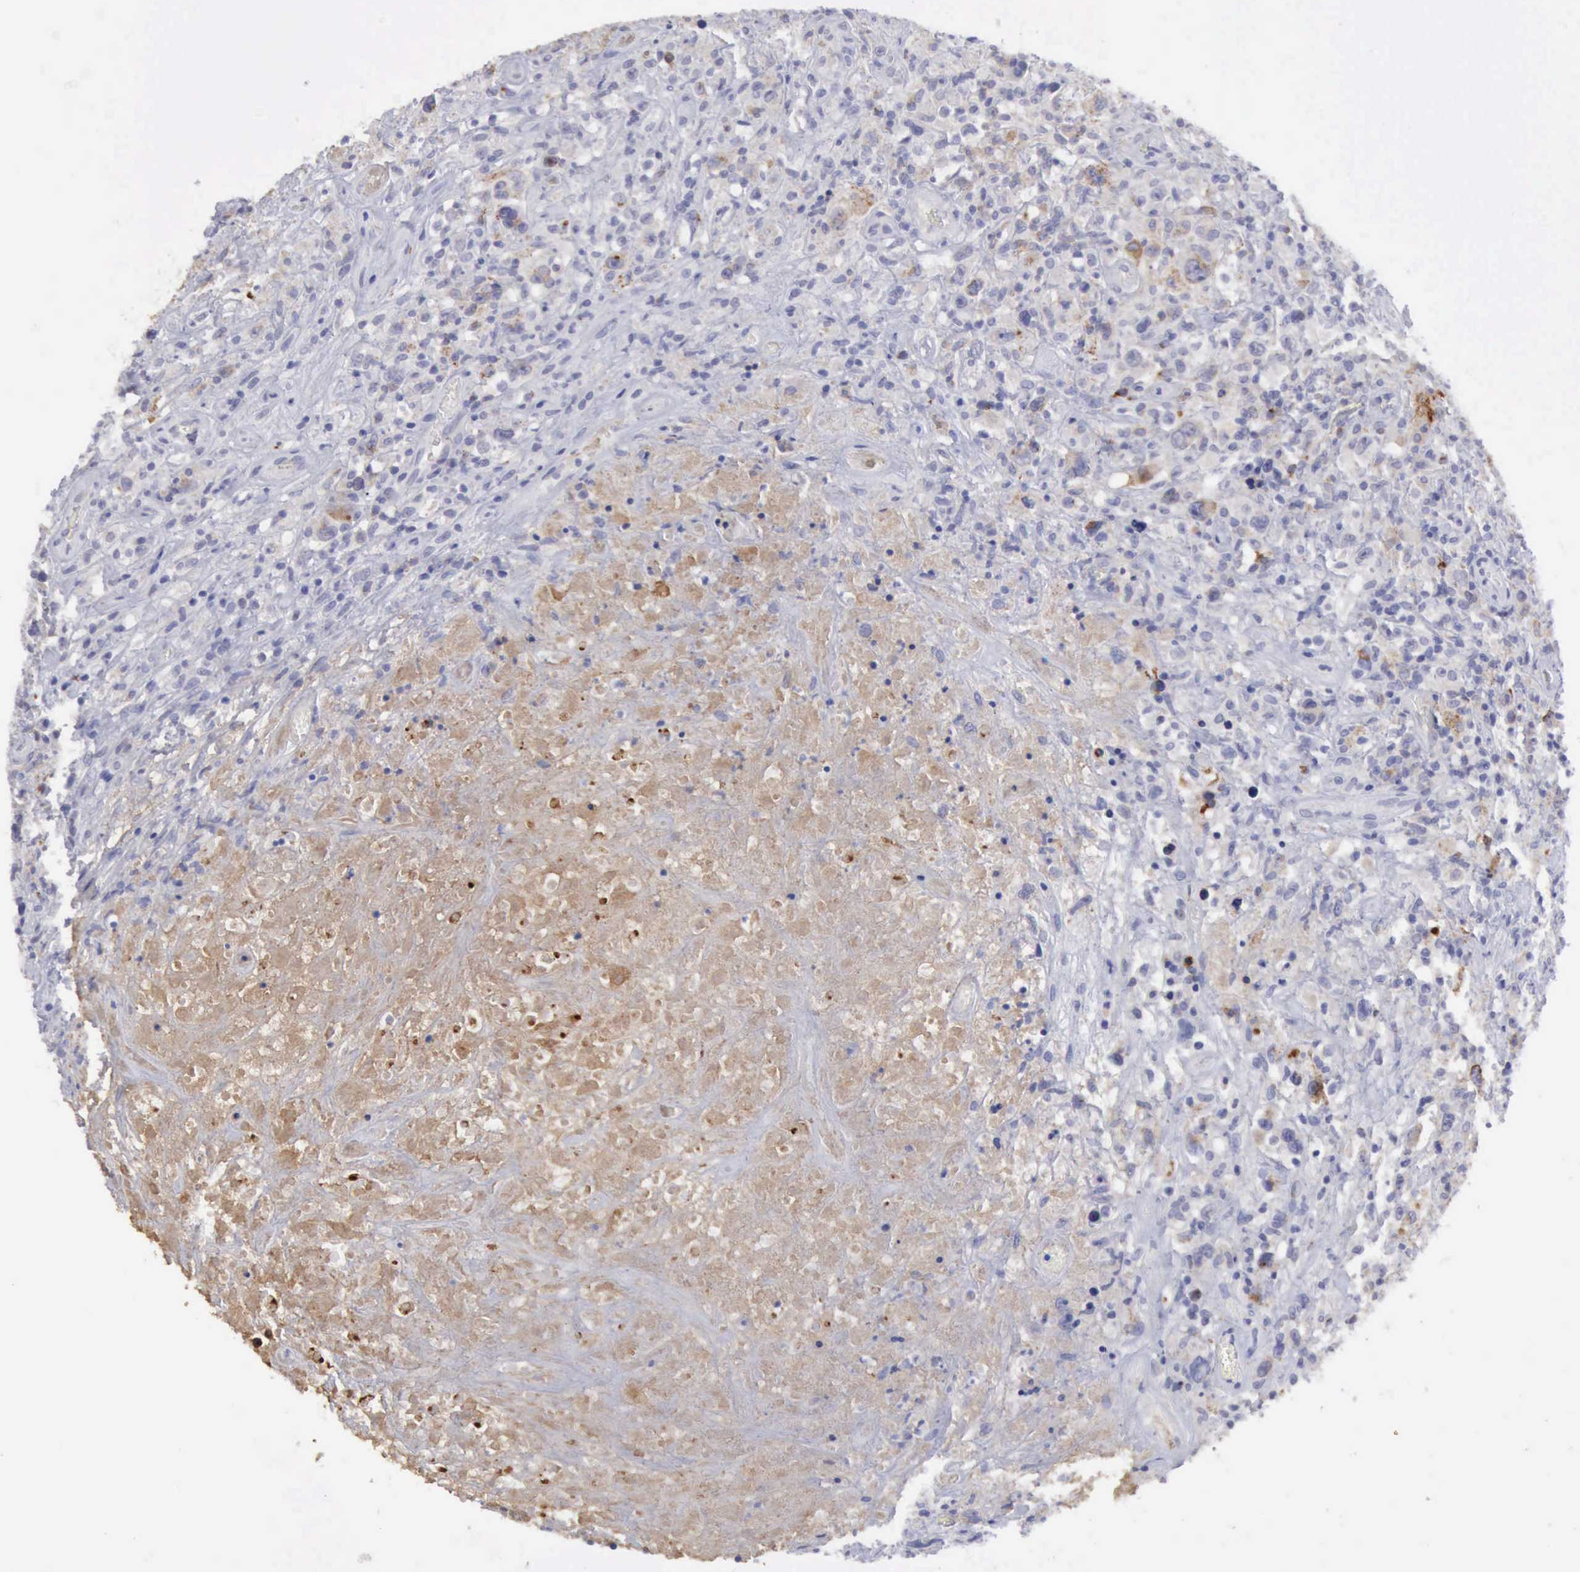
{"staining": {"intensity": "moderate", "quantity": "<25%", "location": "cytoplasmic/membranous"}, "tissue": "lymphoma", "cell_type": "Tumor cells", "image_type": "cancer", "snomed": [{"axis": "morphology", "description": "Hodgkin's disease, NOS"}, {"axis": "topography", "description": "Lymph node"}], "caption": "Immunohistochemical staining of lymphoma shows low levels of moderate cytoplasmic/membranous positivity in approximately <25% of tumor cells. (DAB (3,3'-diaminobenzidine) IHC, brown staining for protein, blue staining for nuclei).", "gene": "TFRC", "patient": {"sex": "male", "age": 46}}